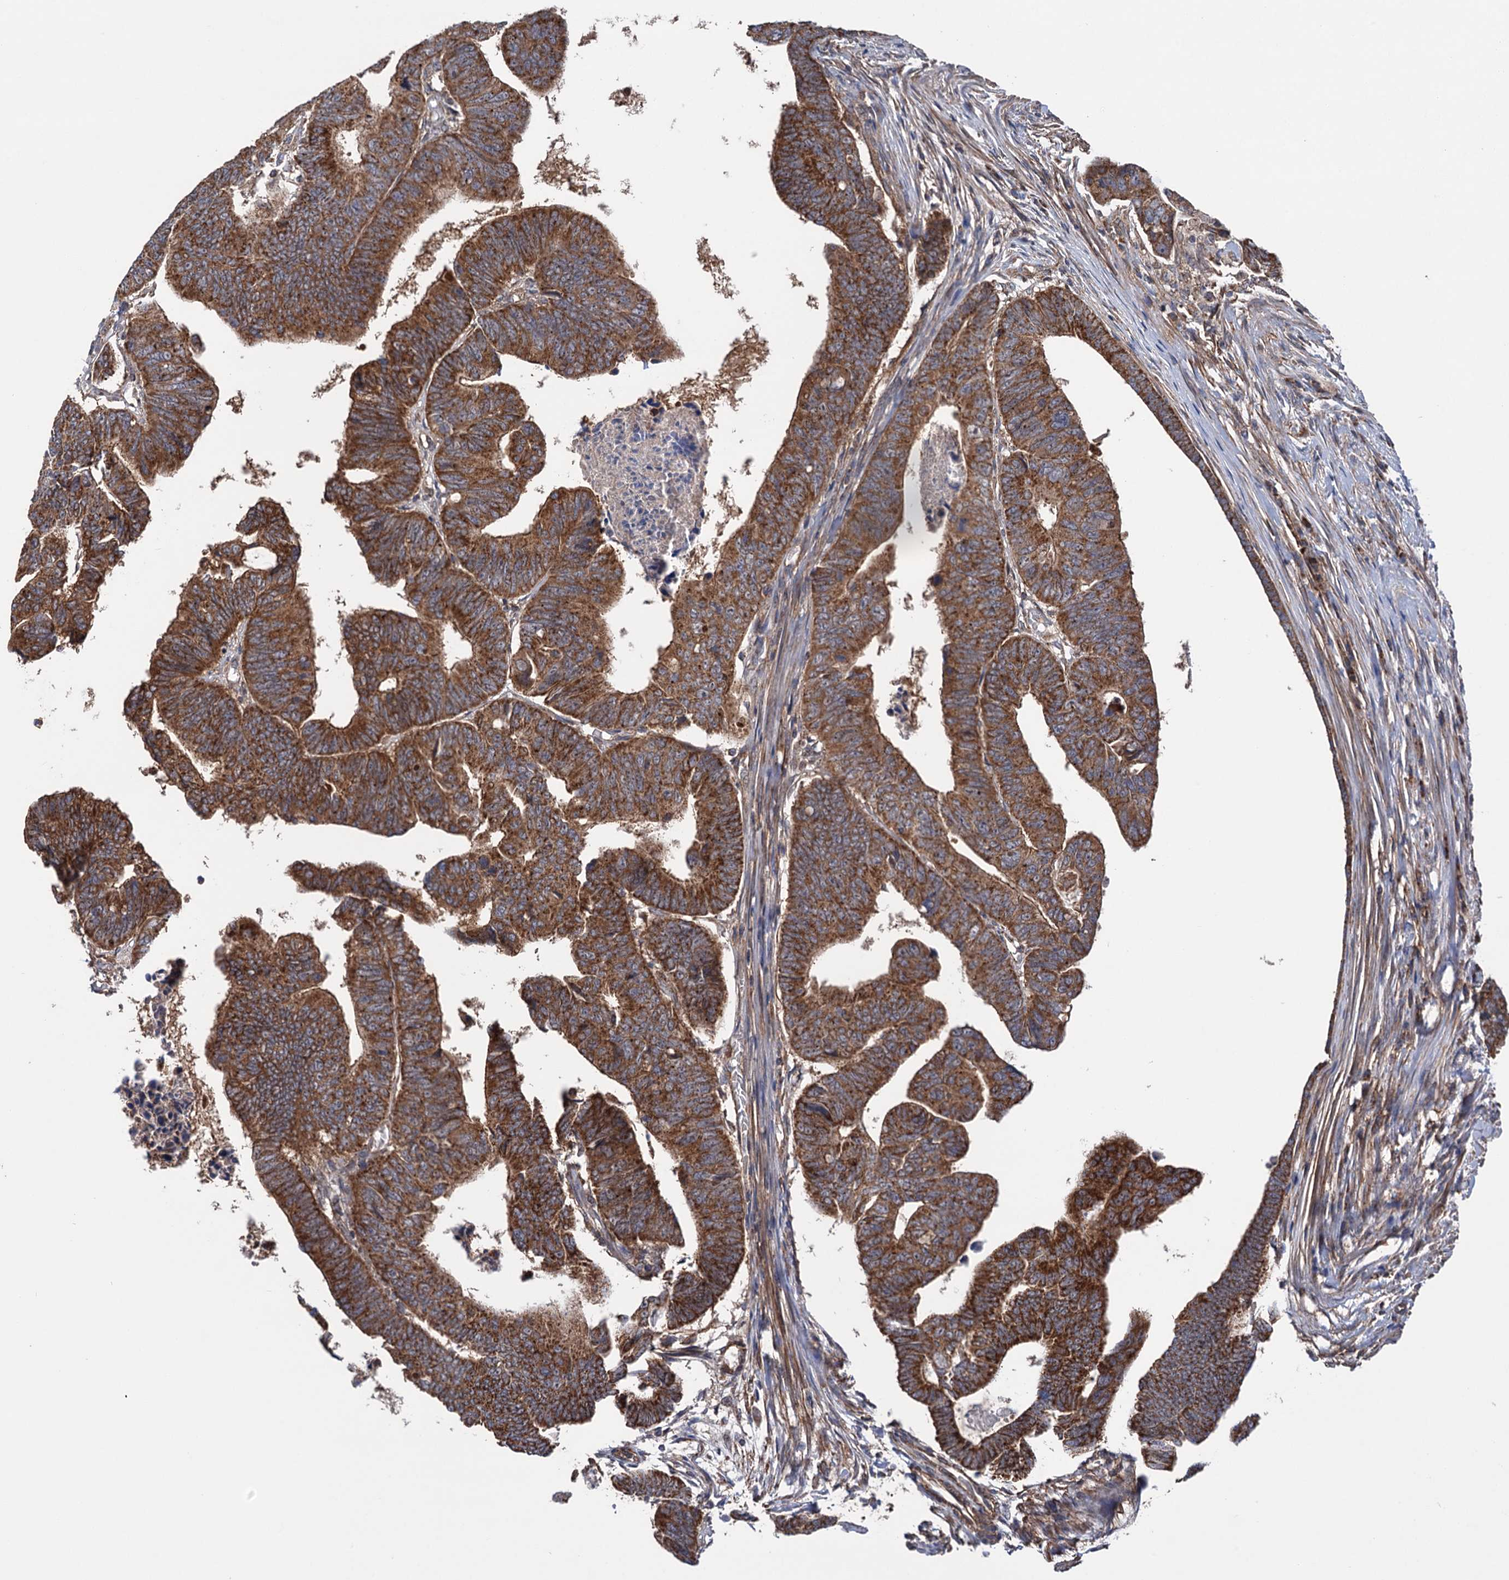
{"staining": {"intensity": "moderate", "quantity": ">75%", "location": "cytoplasmic/membranous"}, "tissue": "colorectal cancer", "cell_type": "Tumor cells", "image_type": "cancer", "snomed": [{"axis": "morphology", "description": "Adenocarcinoma, NOS"}, {"axis": "topography", "description": "Rectum"}], "caption": "Colorectal cancer (adenocarcinoma) tissue demonstrates moderate cytoplasmic/membranous expression in approximately >75% of tumor cells, visualized by immunohistochemistry.", "gene": "SUCLA2", "patient": {"sex": "female", "age": 65}}